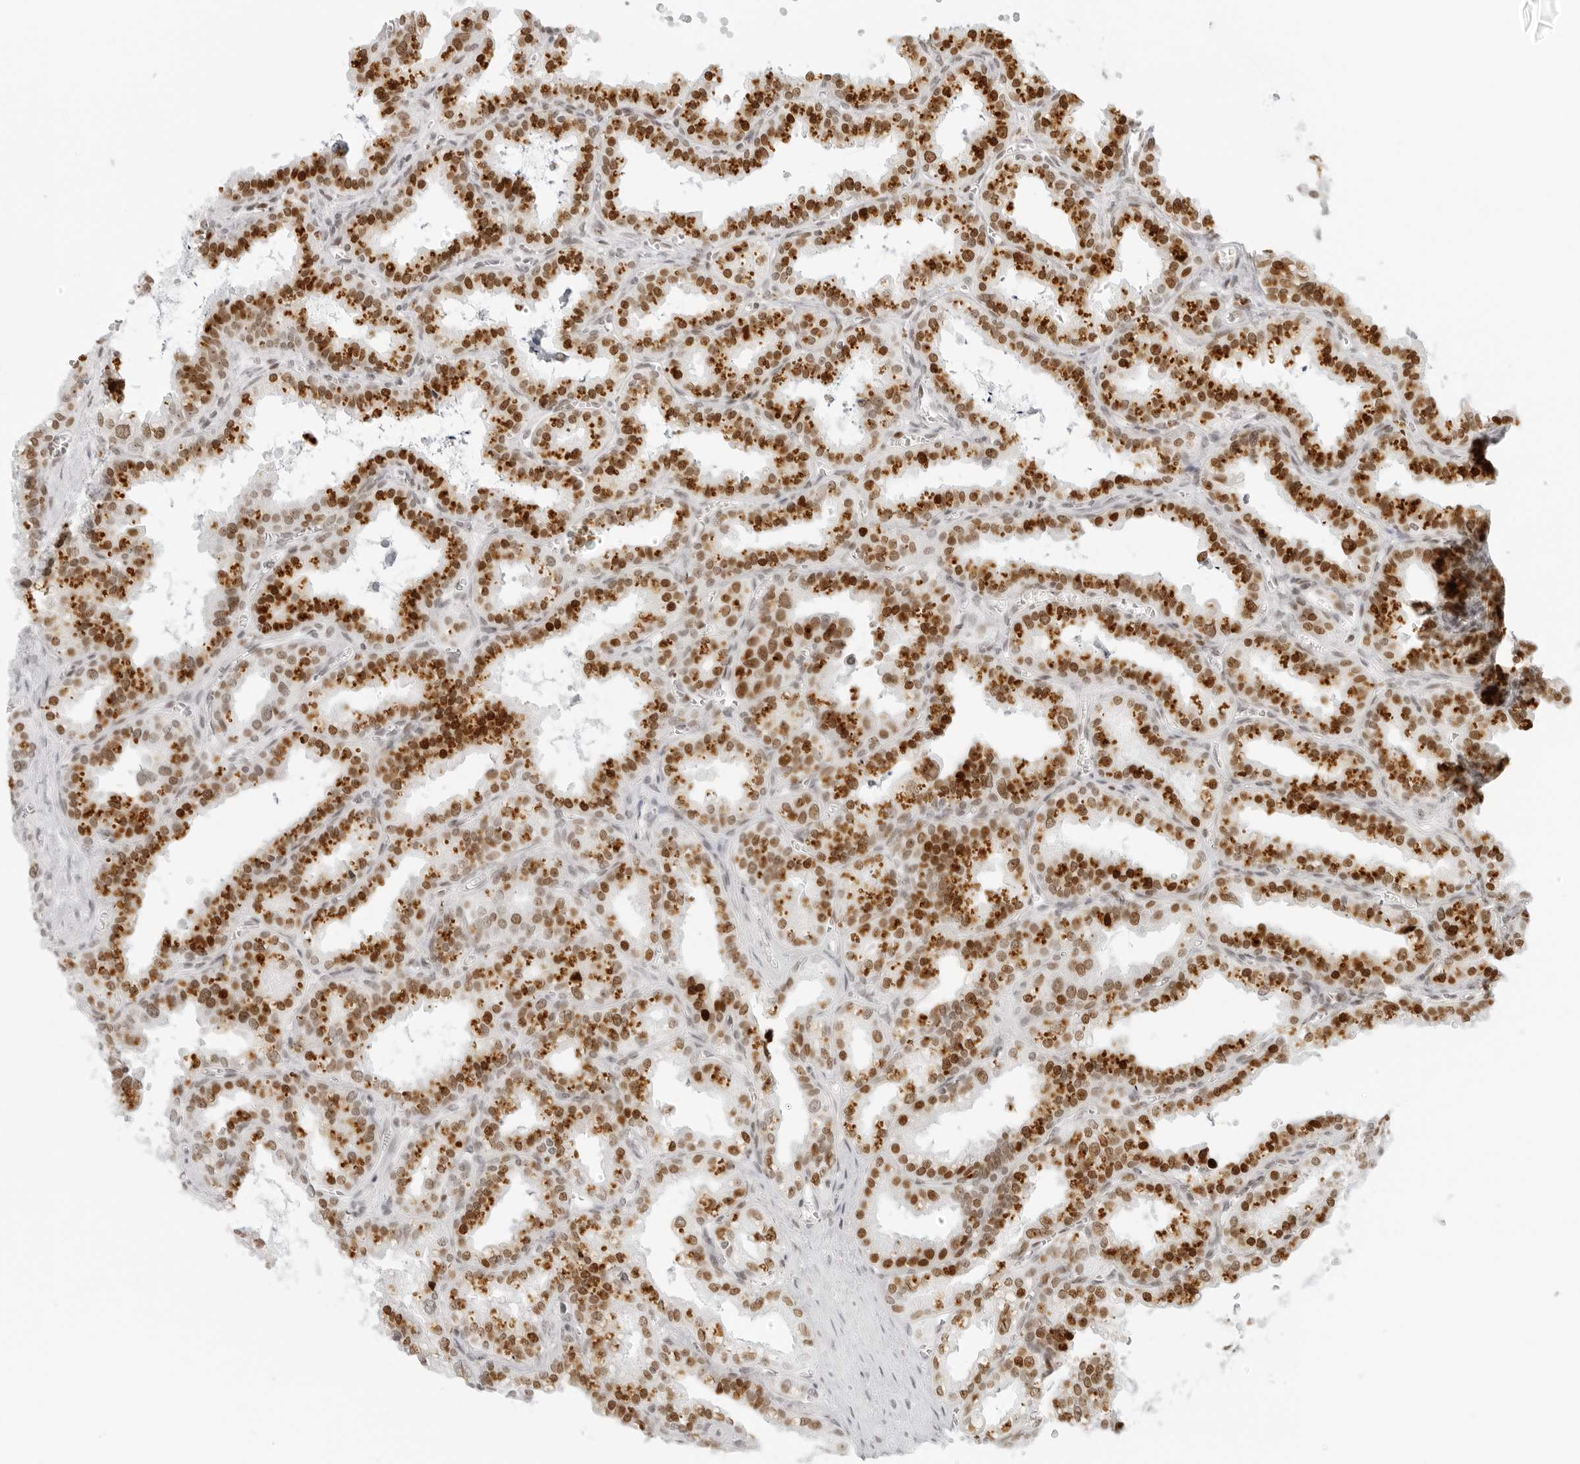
{"staining": {"intensity": "moderate", "quantity": ">75%", "location": "cytoplasmic/membranous,nuclear"}, "tissue": "seminal vesicle", "cell_type": "Glandular cells", "image_type": "normal", "snomed": [{"axis": "morphology", "description": "Normal tissue, NOS"}, {"axis": "topography", "description": "Prostate"}, {"axis": "topography", "description": "Seminal veicle"}], "caption": "Approximately >75% of glandular cells in normal human seminal vesicle reveal moderate cytoplasmic/membranous,nuclear protein expression as visualized by brown immunohistochemical staining.", "gene": "RCC1", "patient": {"sex": "male", "age": 51}}